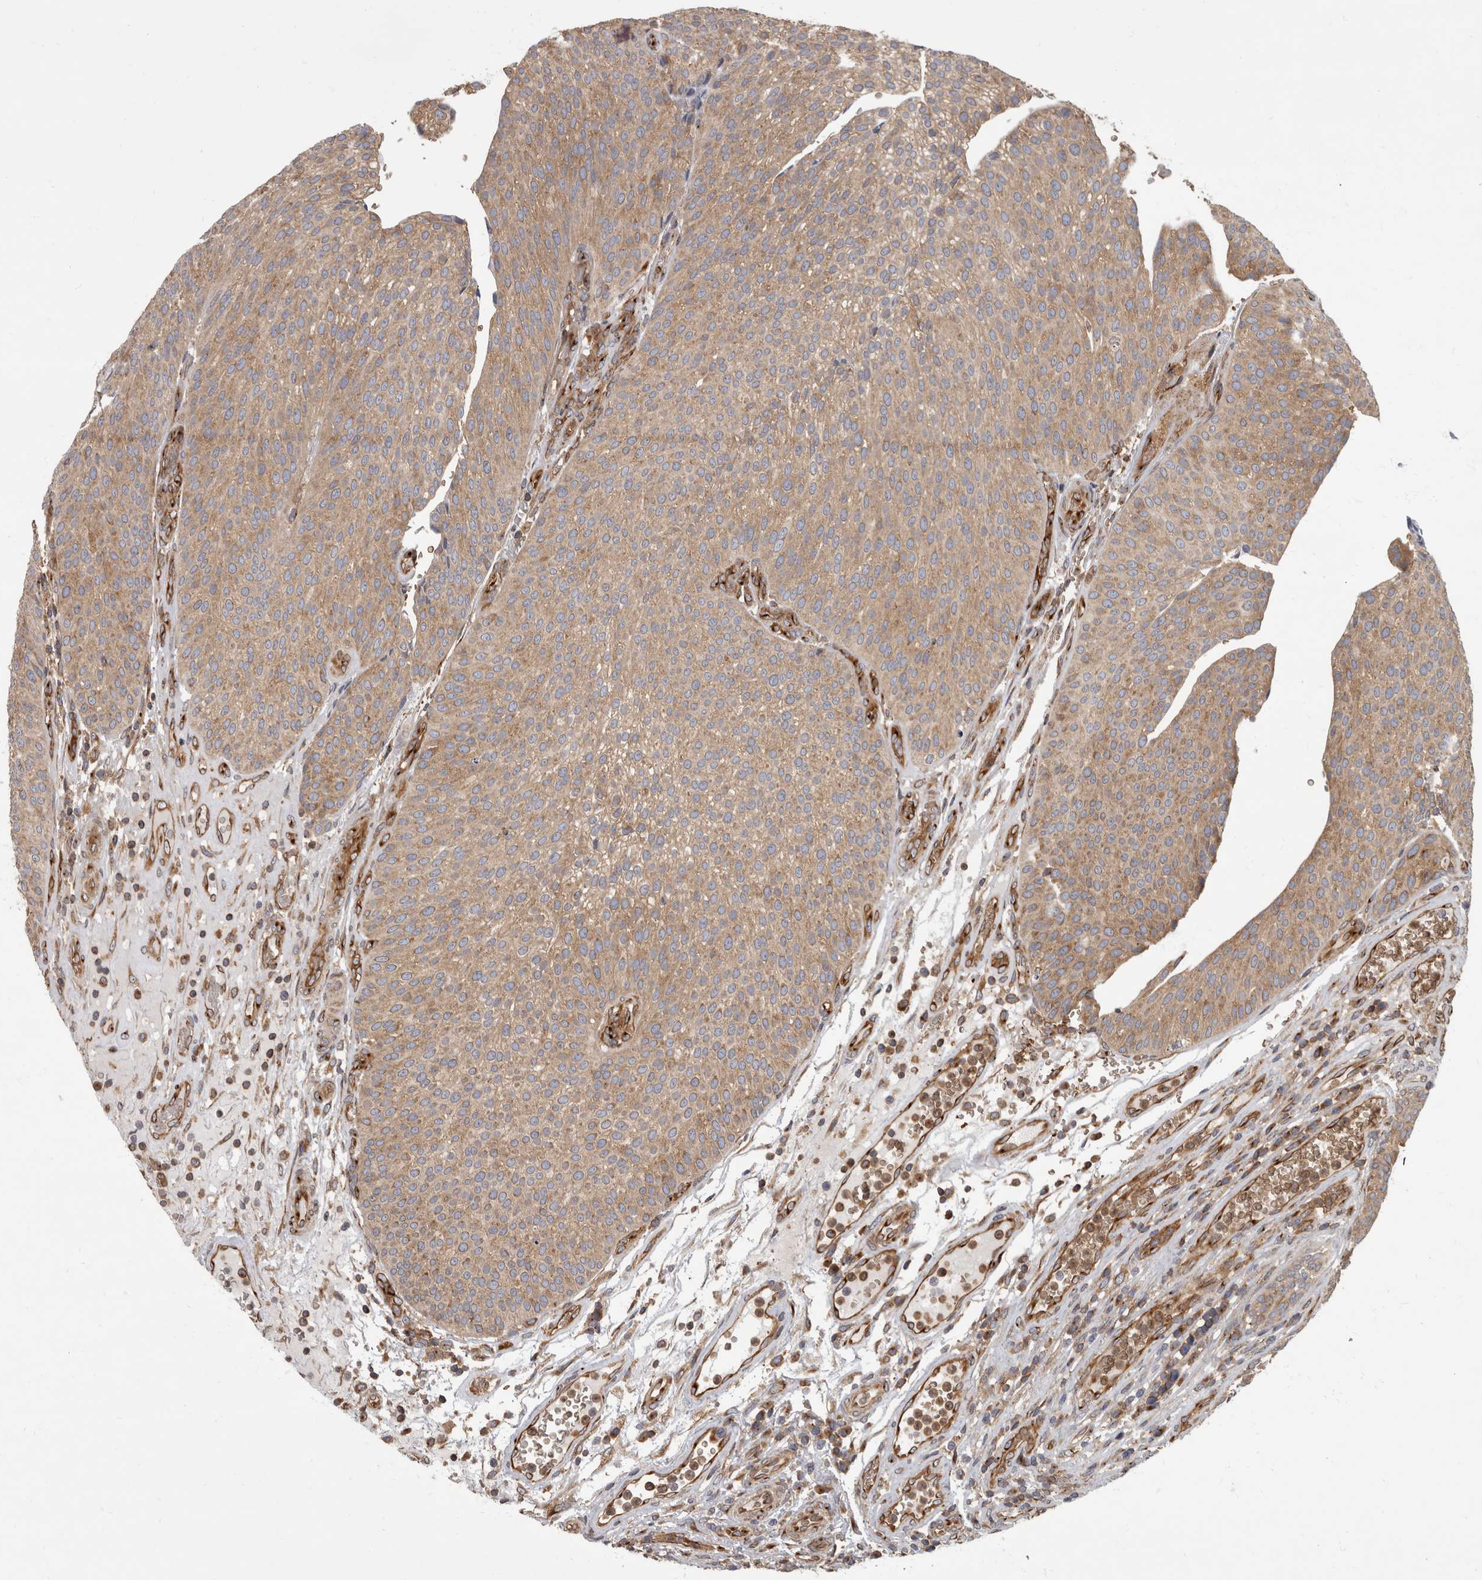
{"staining": {"intensity": "weak", "quantity": ">75%", "location": "cytoplasmic/membranous"}, "tissue": "urothelial cancer", "cell_type": "Tumor cells", "image_type": "cancer", "snomed": [{"axis": "morphology", "description": "Normal tissue, NOS"}, {"axis": "morphology", "description": "Urothelial carcinoma, Low grade"}, {"axis": "topography", "description": "Smooth muscle"}, {"axis": "topography", "description": "Urinary bladder"}], "caption": "IHC (DAB (3,3'-diaminobenzidine)) staining of urothelial cancer demonstrates weak cytoplasmic/membranous protein staining in about >75% of tumor cells.", "gene": "HOOK3", "patient": {"sex": "male", "age": 60}}